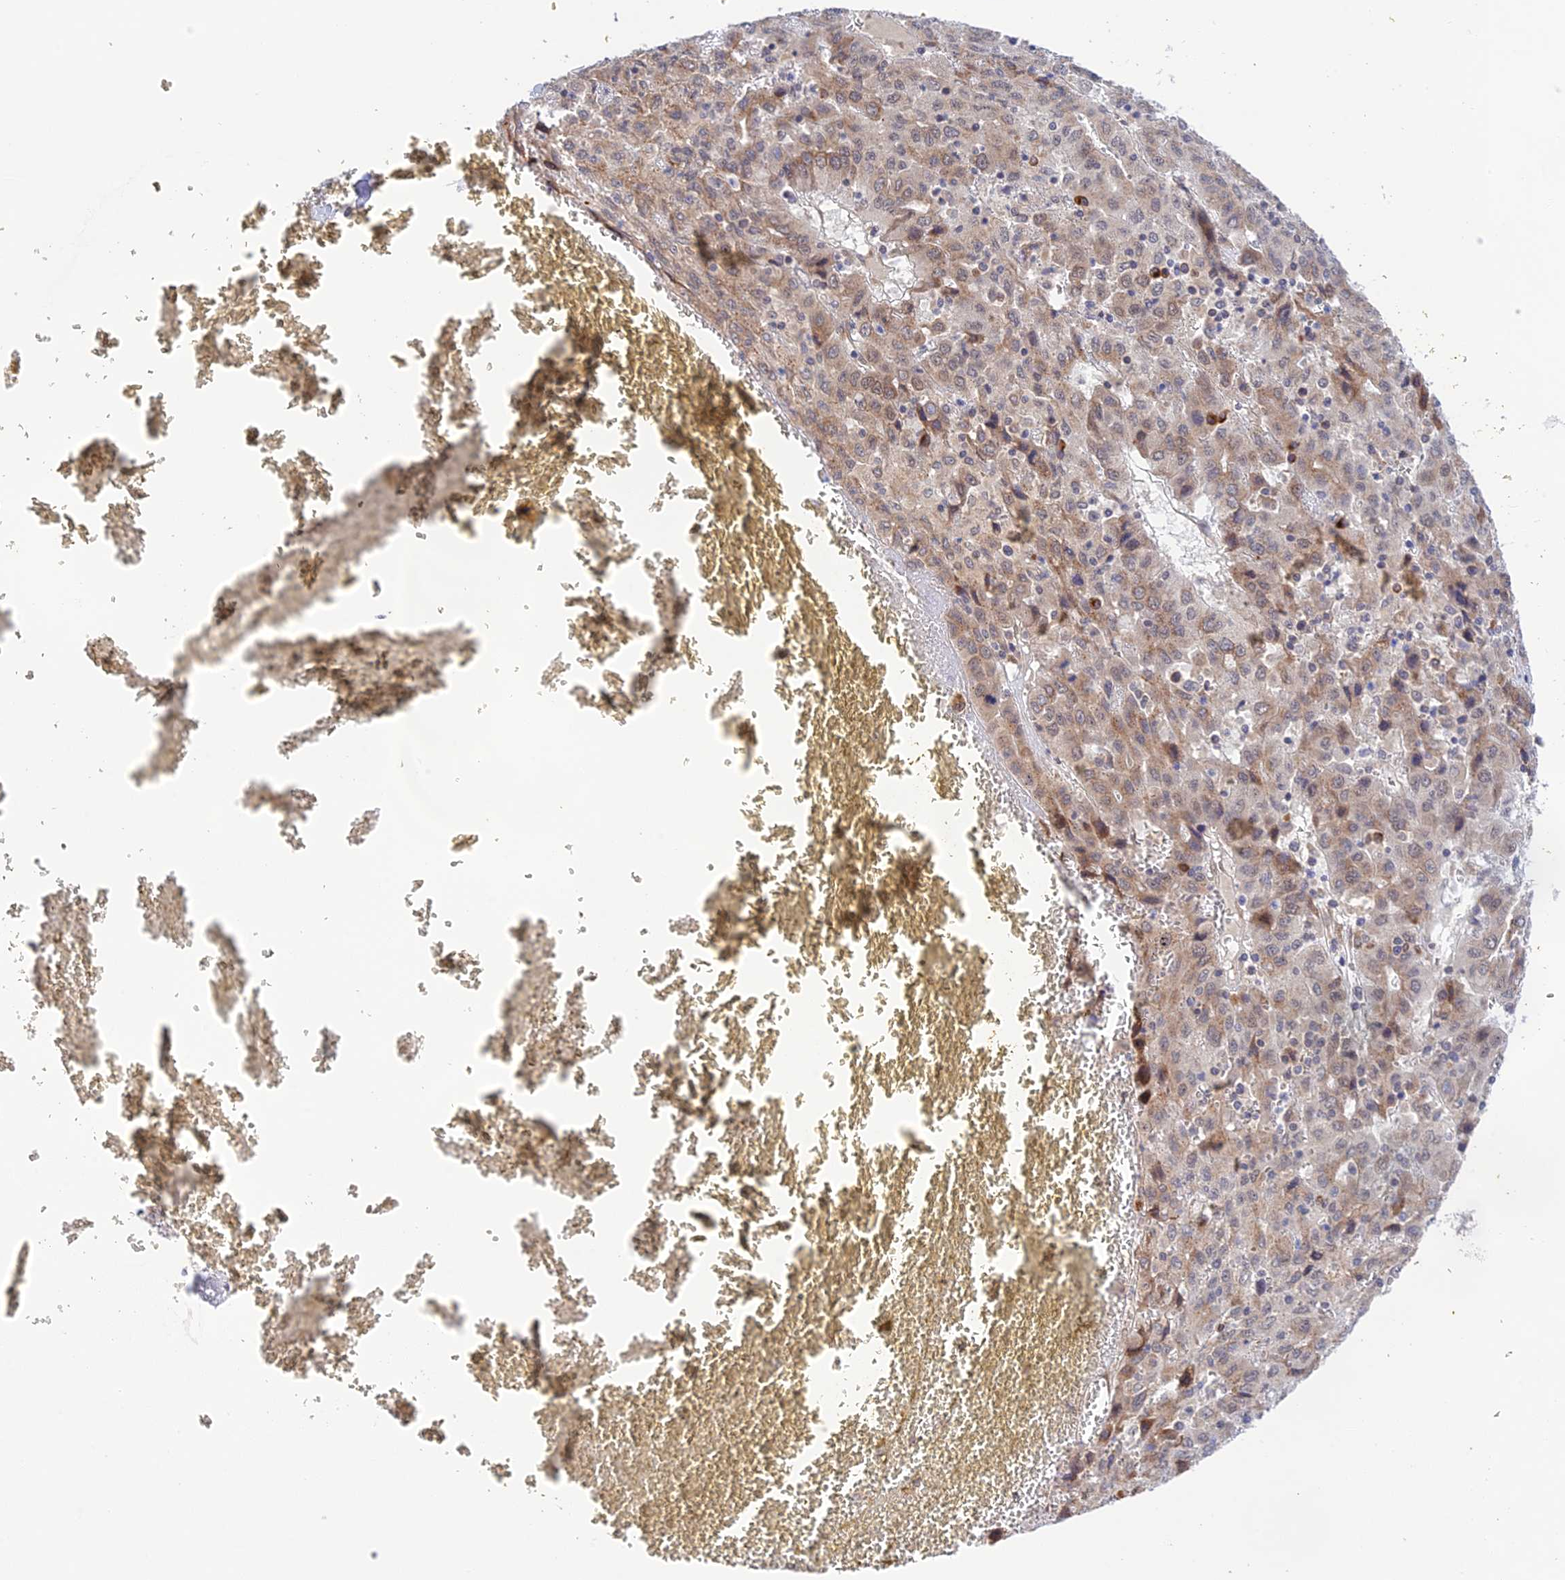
{"staining": {"intensity": "weak", "quantity": ">75%", "location": "cytoplasmic/membranous"}, "tissue": "liver cancer", "cell_type": "Tumor cells", "image_type": "cancer", "snomed": [{"axis": "morphology", "description": "Carcinoma, Hepatocellular, NOS"}, {"axis": "topography", "description": "Liver"}], "caption": "This image demonstrates IHC staining of human hepatocellular carcinoma (liver), with low weak cytoplasmic/membranous expression in about >75% of tumor cells.", "gene": "SNX17", "patient": {"sex": "female", "age": 53}}